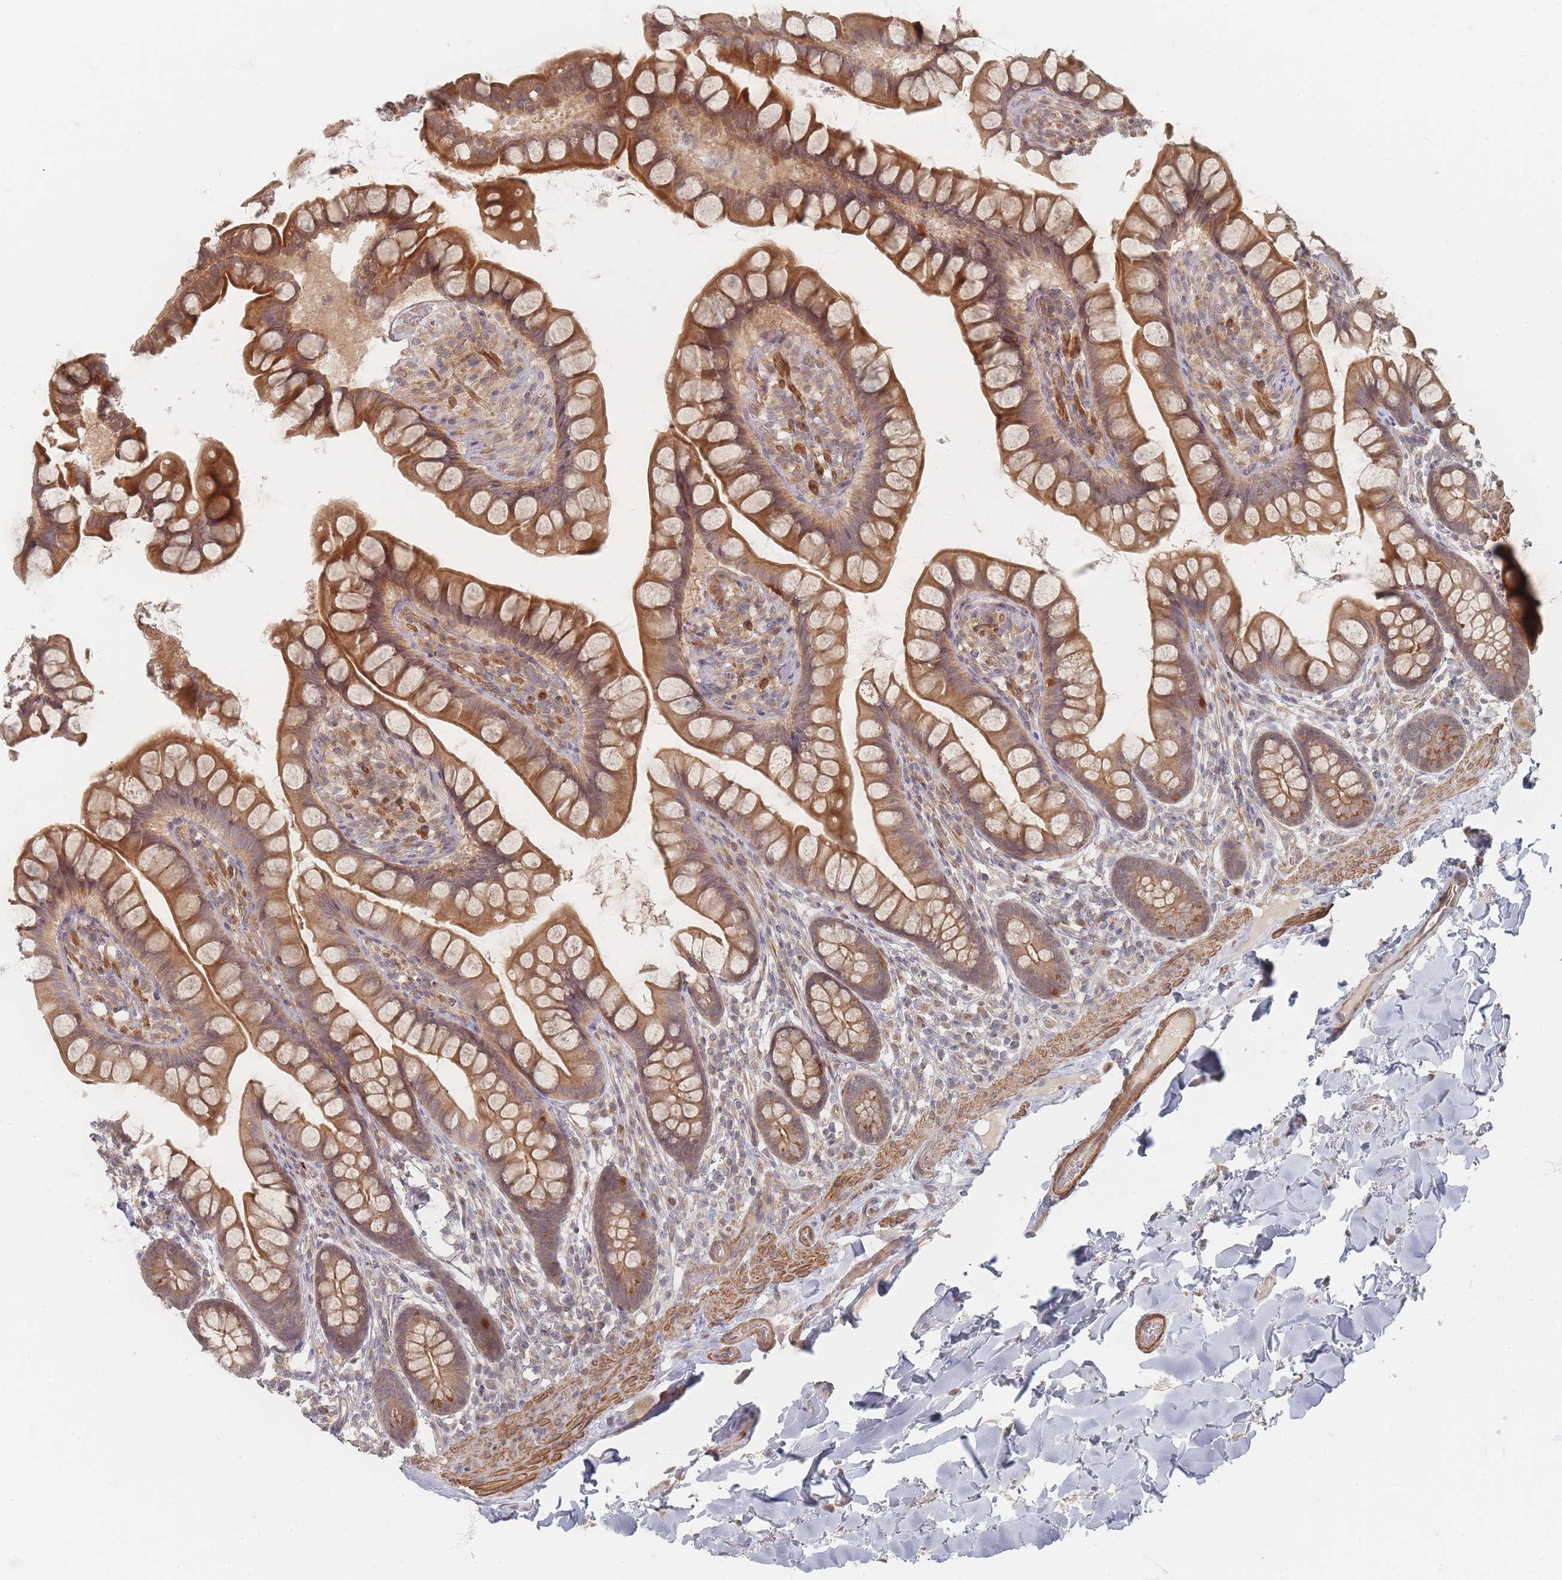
{"staining": {"intensity": "moderate", "quantity": ">75%", "location": "cytoplasmic/membranous"}, "tissue": "small intestine", "cell_type": "Glandular cells", "image_type": "normal", "snomed": [{"axis": "morphology", "description": "Normal tissue, NOS"}, {"axis": "topography", "description": "Small intestine"}], "caption": "A brown stain shows moderate cytoplasmic/membranous expression of a protein in glandular cells of benign small intestine. (DAB = brown stain, brightfield microscopy at high magnification).", "gene": "GLE1", "patient": {"sex": "male", "age": 70}}